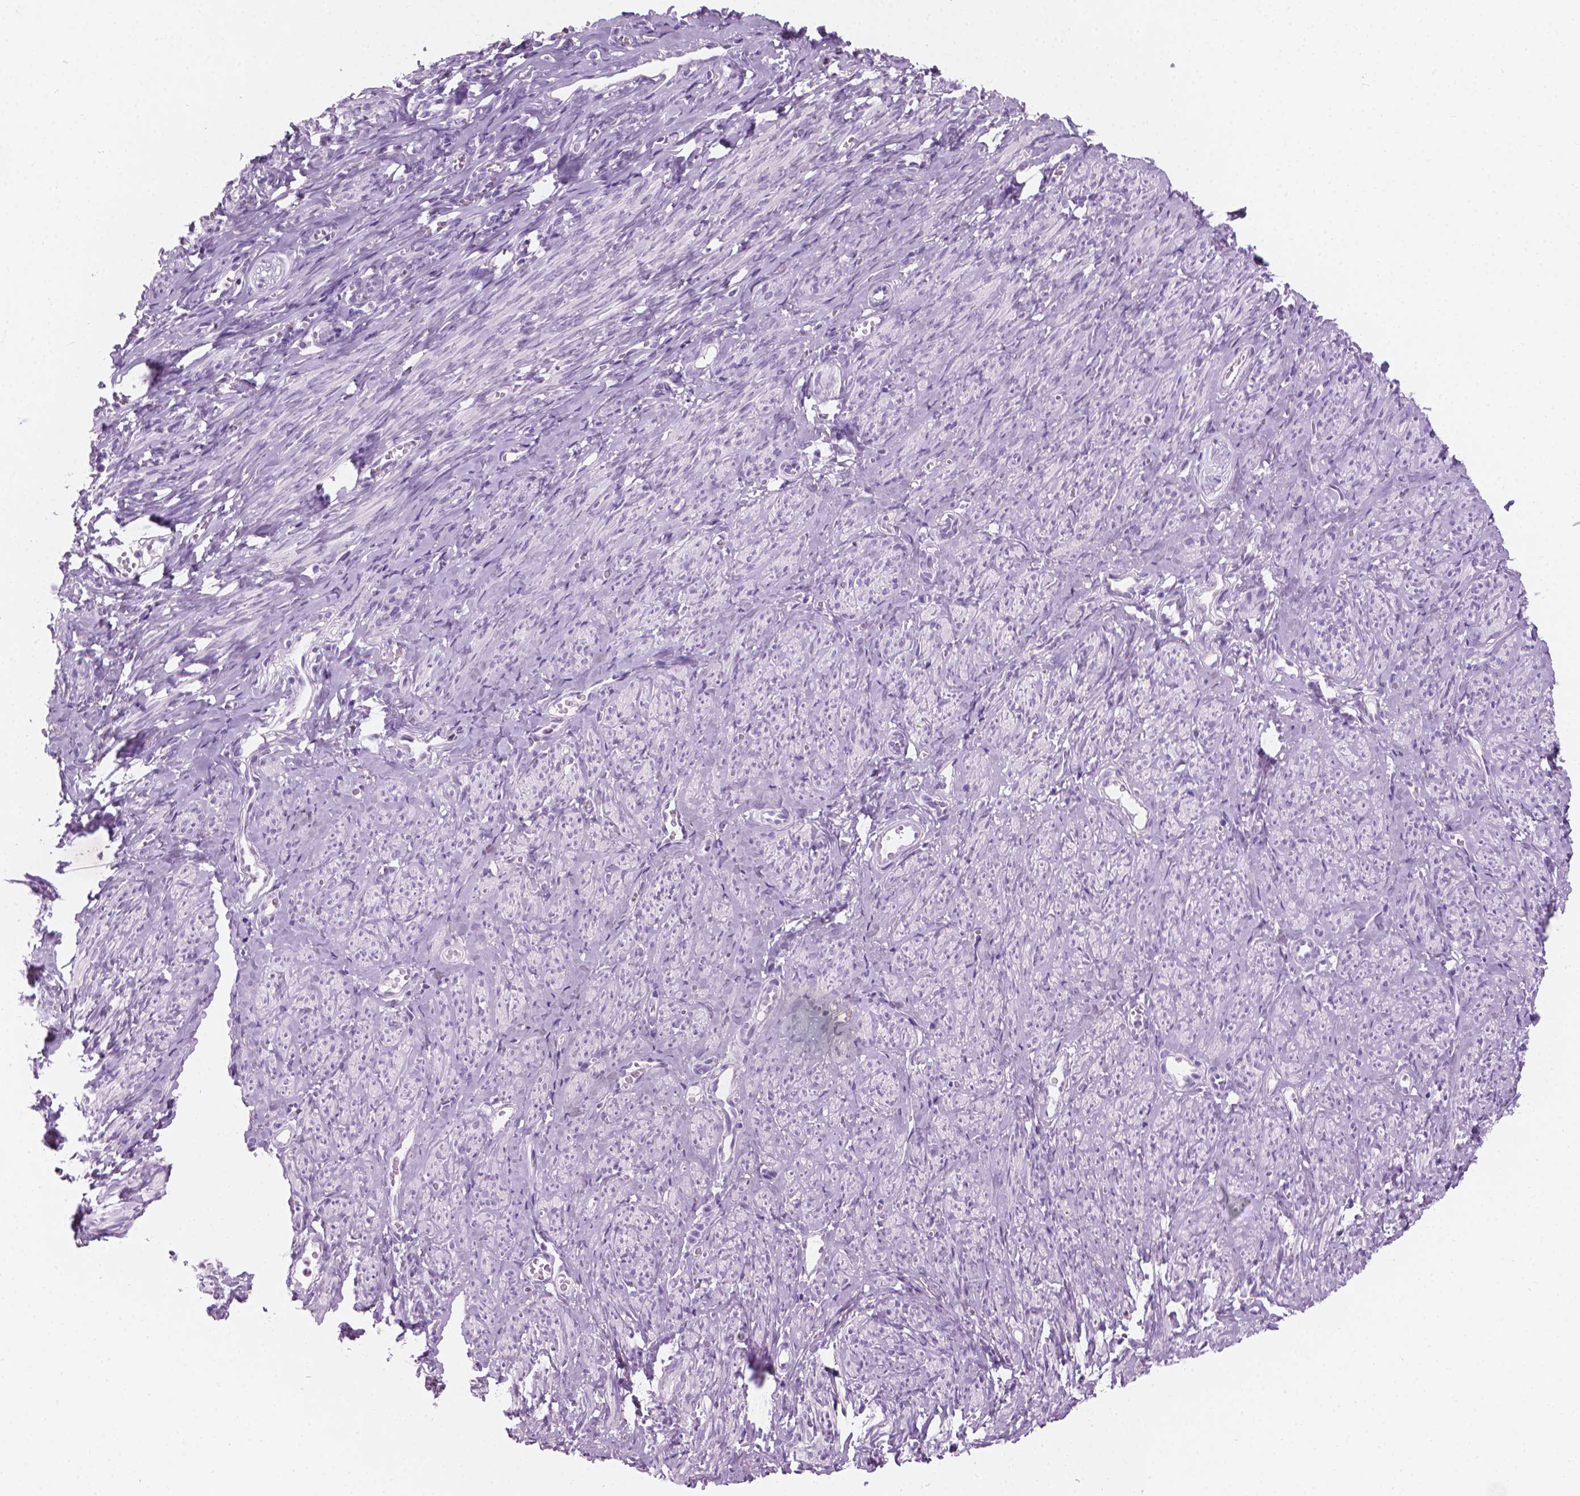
{"staining": {"intensity": "negative", "quantity": "none", "location": "none"}, "tissue": "smooth muscle", "cell_type": "Smooth muscle cells", "image_type": "normal", "snomed": [{"axis": "morphology", "description": "Normal tissue, NOS"}, {"axis": "topography", "description": "Smooth muscle"}], "caption": "DAB immunohistochemical staining of benign human smooth muscle shows no significant positivity in smooth muscle cells.", "gene": "TTC29", "patient": {"sex": "female", "age": 65}}